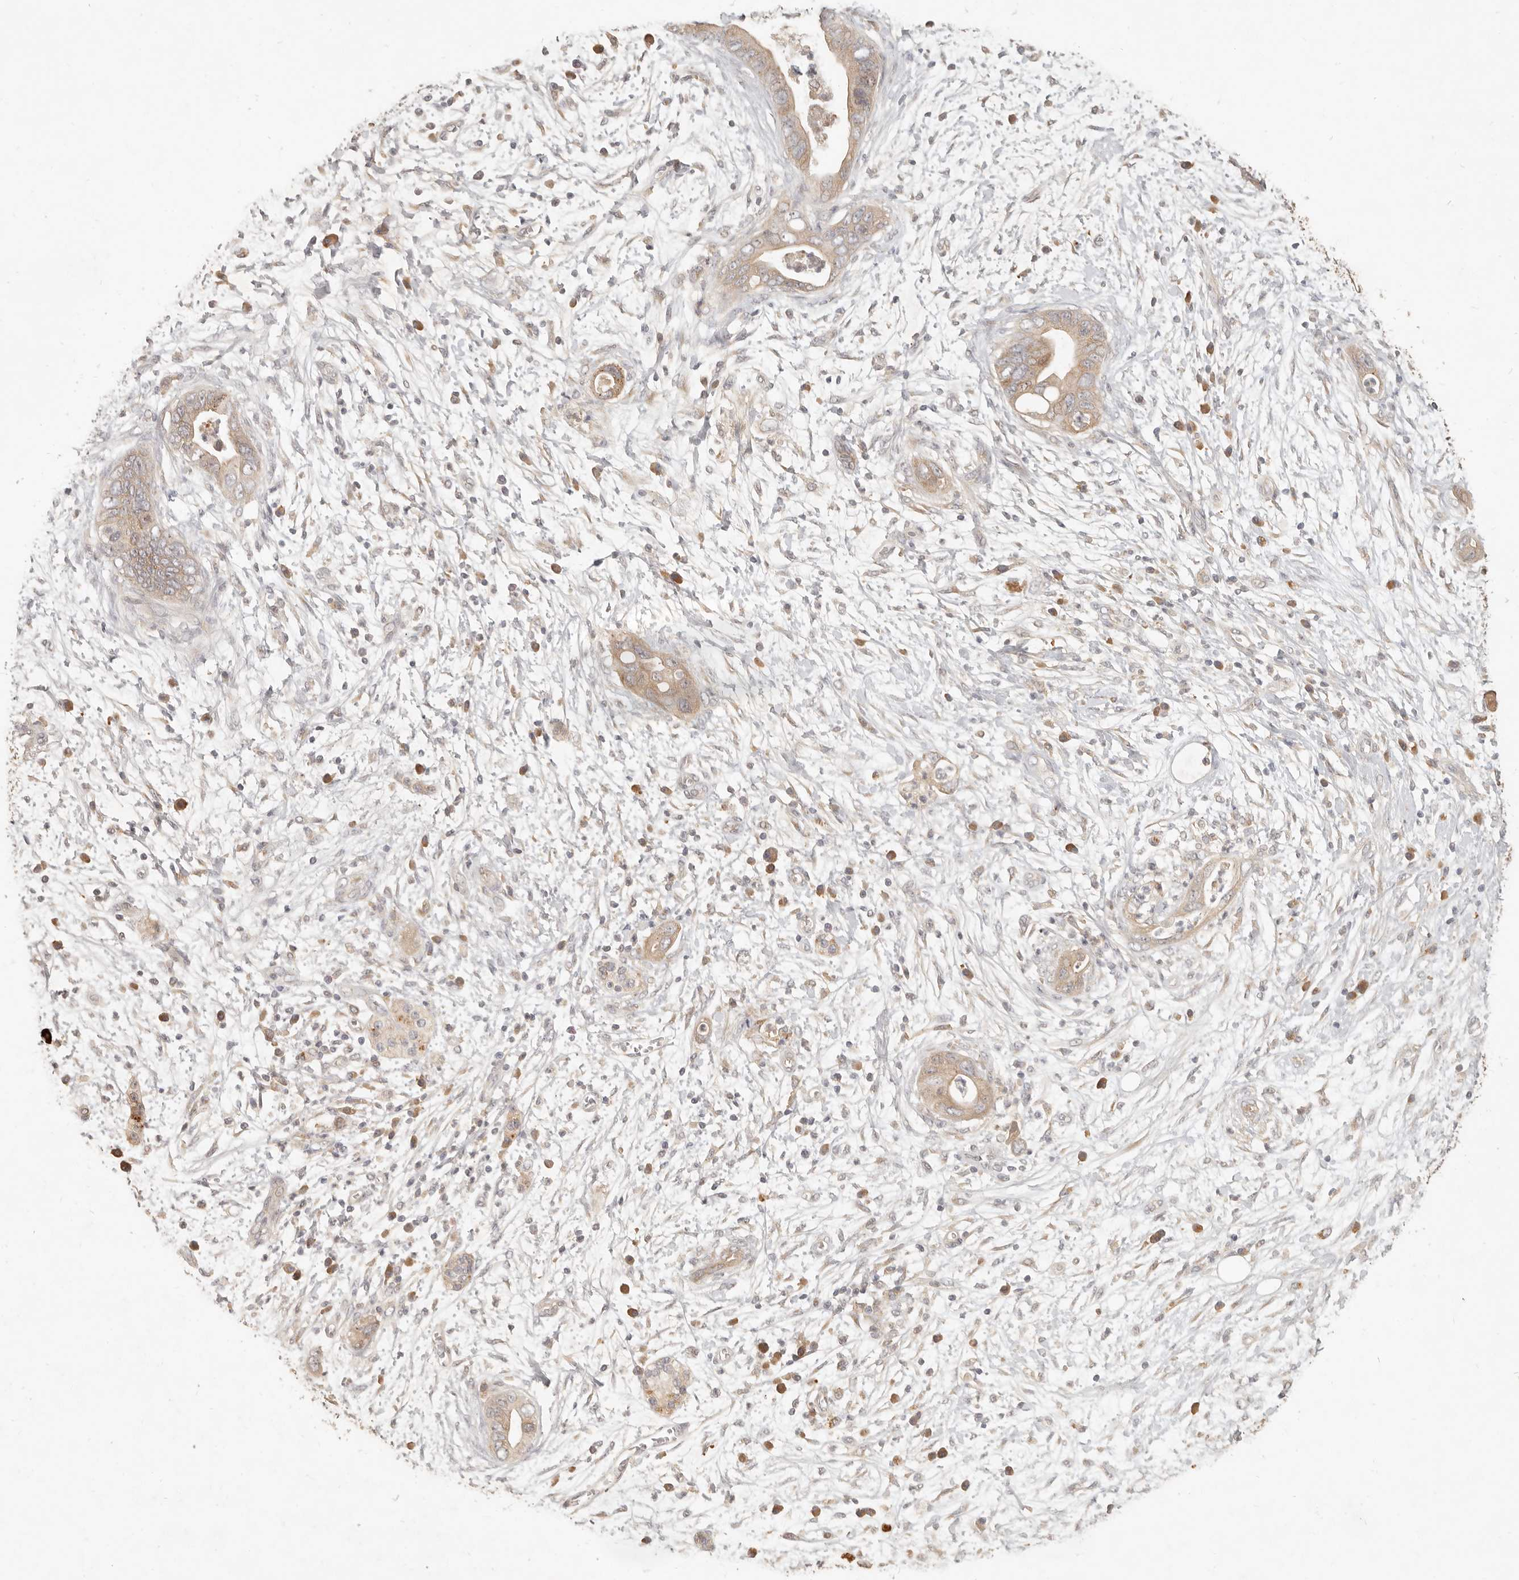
{"staining": {"intensity": "weak", "quantity": ">75%", "location": "cytoplasmic/membranous"}, "tissue": "pancreatic cancer", "cell_type": "Tumor cells", "image_type": "cancer", "snomed": [{"axis": "morphology", "description": "Adenocarcinoma, NOS"}, {"axis": "topography", "description": "Pancreas"}], "caption": "Protein expression analysis of human adenocarcinoma (pancreatic) reveals weak cytoplasmic/membranous positivity in approximately >75% of tumor cells.", "gene": "UBXN11", "patient": {"sex": "male", "age": 75}}